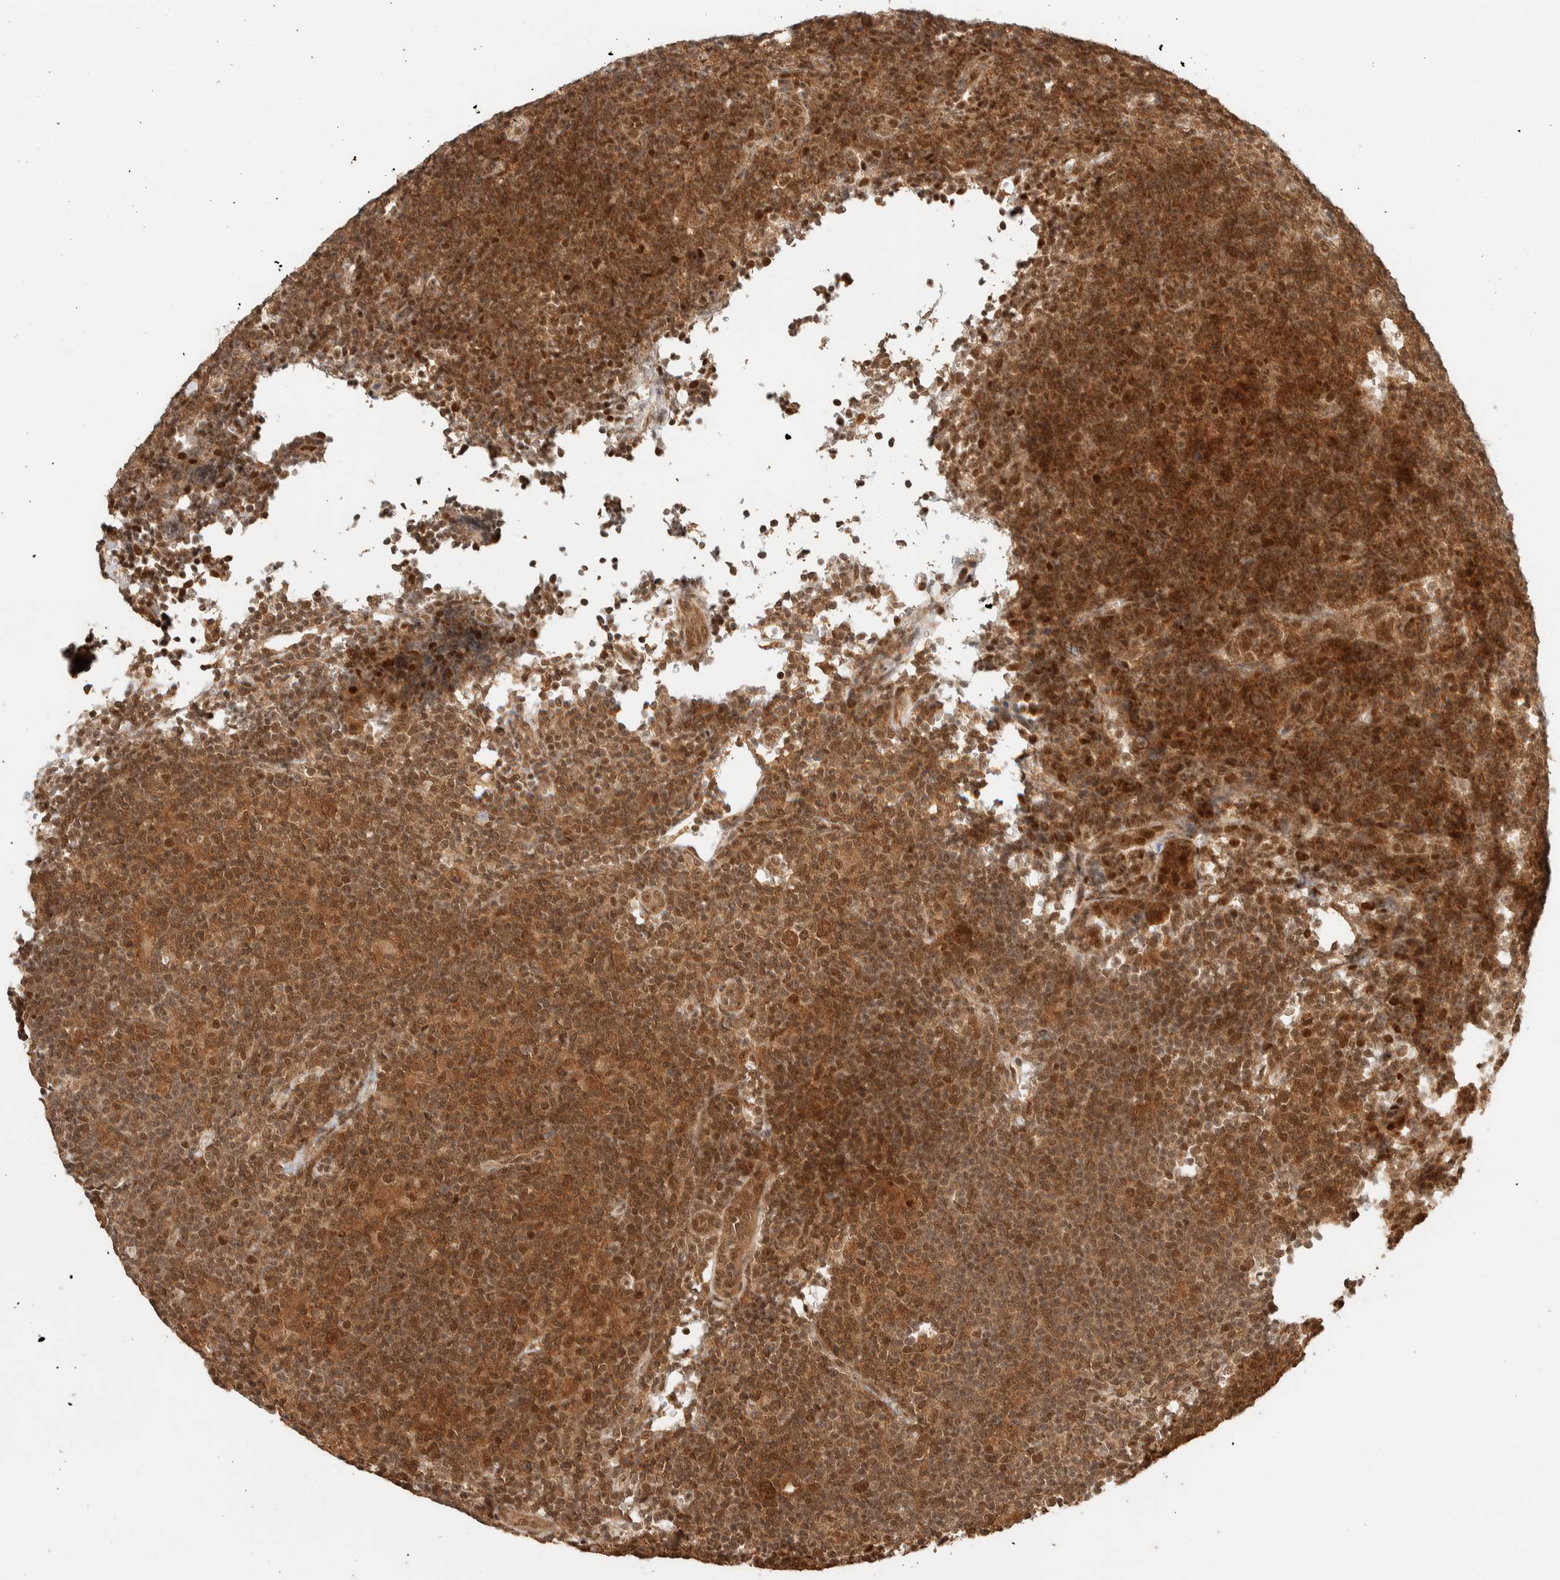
{"staining": {"intensity": "strong", "quantity": ">75%", "location": "cytoplasmic/membranous,nuclear"}, "tissue": "lymphoma", "cell_type": "Tumor cells", "image_type": "cancer", "snomed": [{"axis": "morphology", "description": "Hodgkin's disease, NOS"}, {"axis": "topography", "description": "Lymph node"}], "caption": "Human Hodgkin's disease stained for a protein (brown) displays strong cytoplasmic/membranous and nuclear positive staining in about >75% of tumor cells.", "gene": "ZBTB2", "patient": {"sex": "female", "age": 57}}